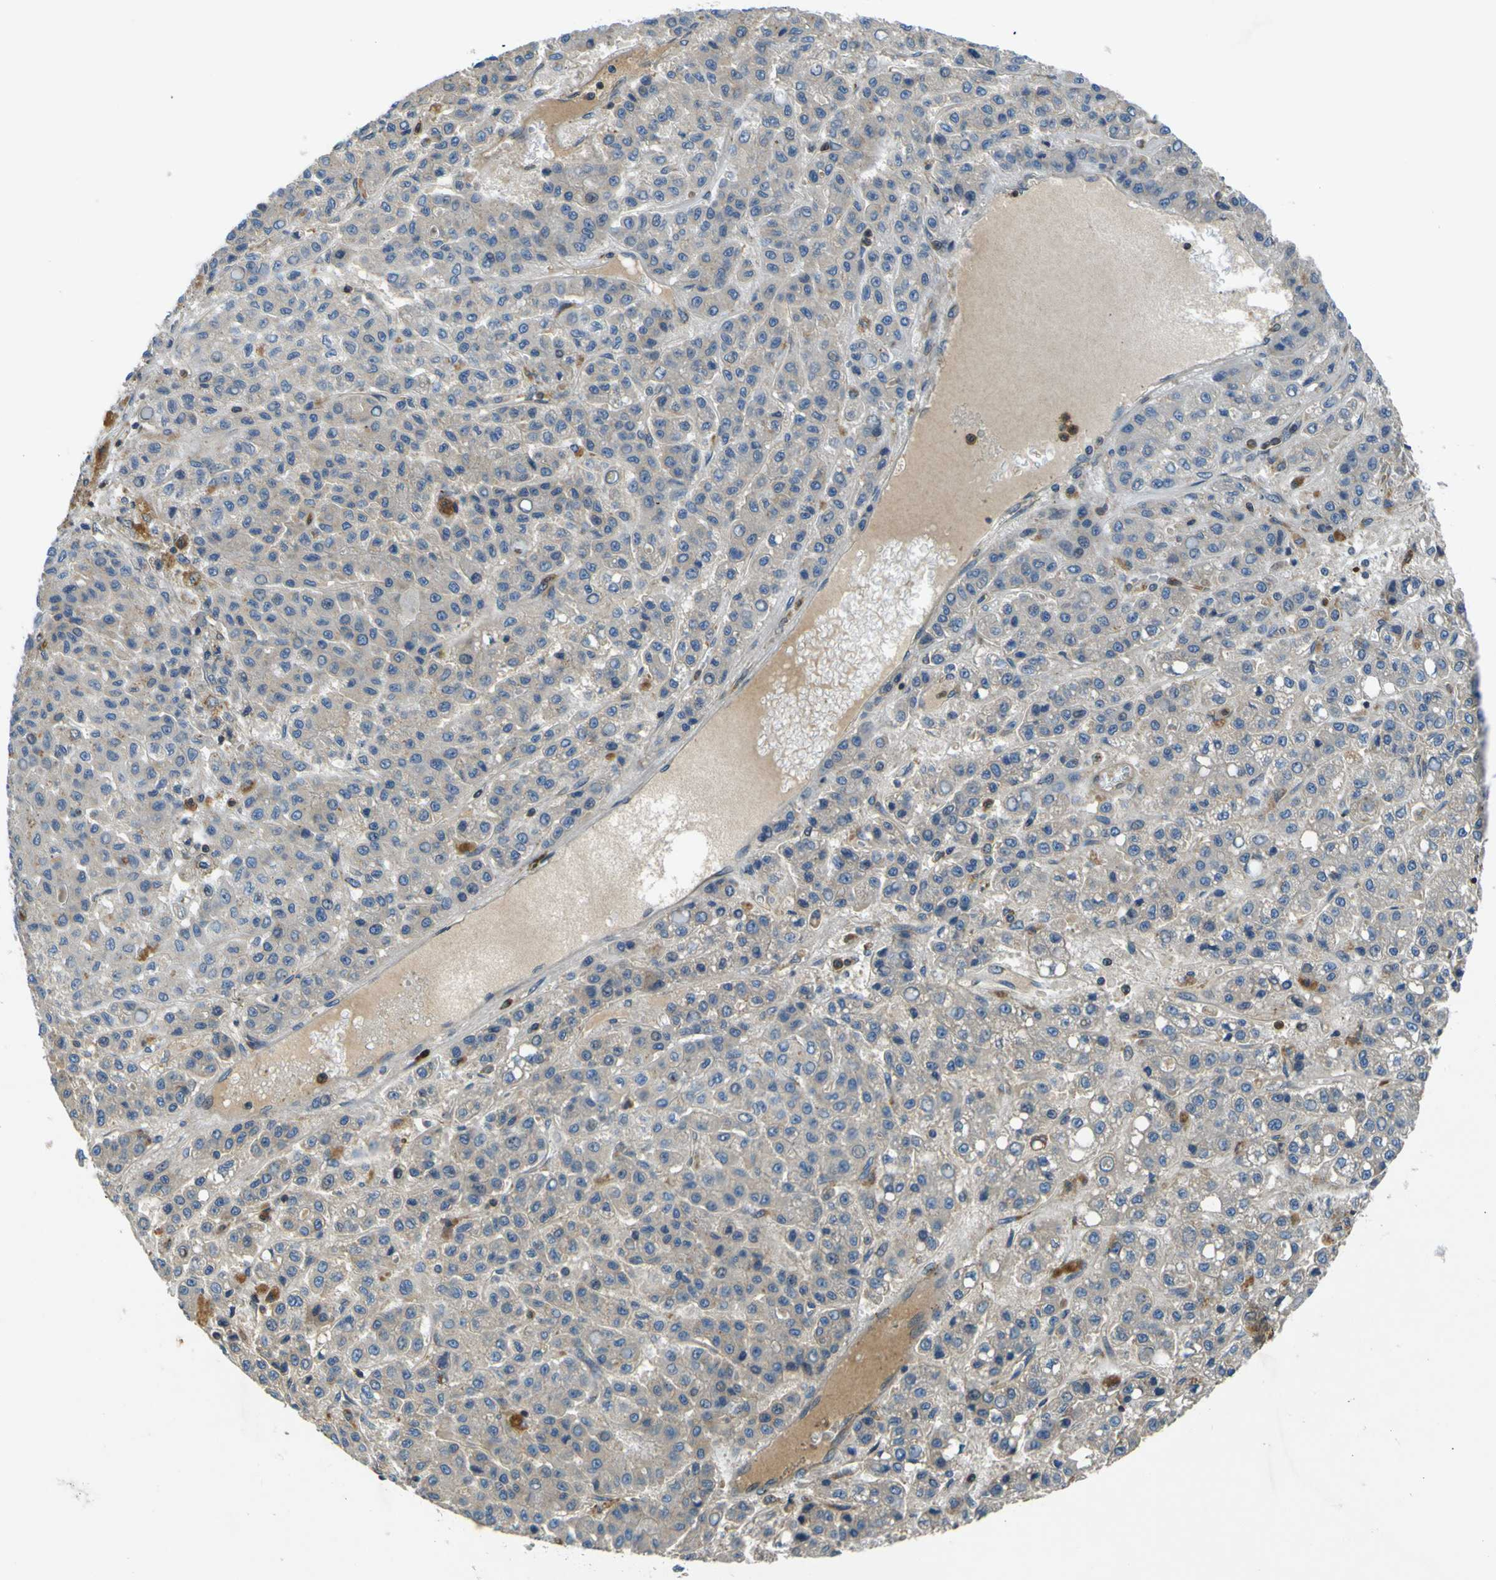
{"staining": {"intensity": "weak", "quantity": "<25%", "location": "cytoplasmic/membranous"}, "tissue": "liver cancer", "cell_type": "Tumor cells", "image_type": "cancer", "snomed": [{"axis": "morphology", "description": "Carcinoma, Hepatocellular, NOS"}, {"axis": "topography", "description": "Liver"}], "caption": "A high-resolution image shows IHC staining of liver cancer (hepatocellular carcinoma), which shows no significant positivity in tumor cells.", "gene": "RAB1B", "patient": {"sex": "male", "age": 70}}